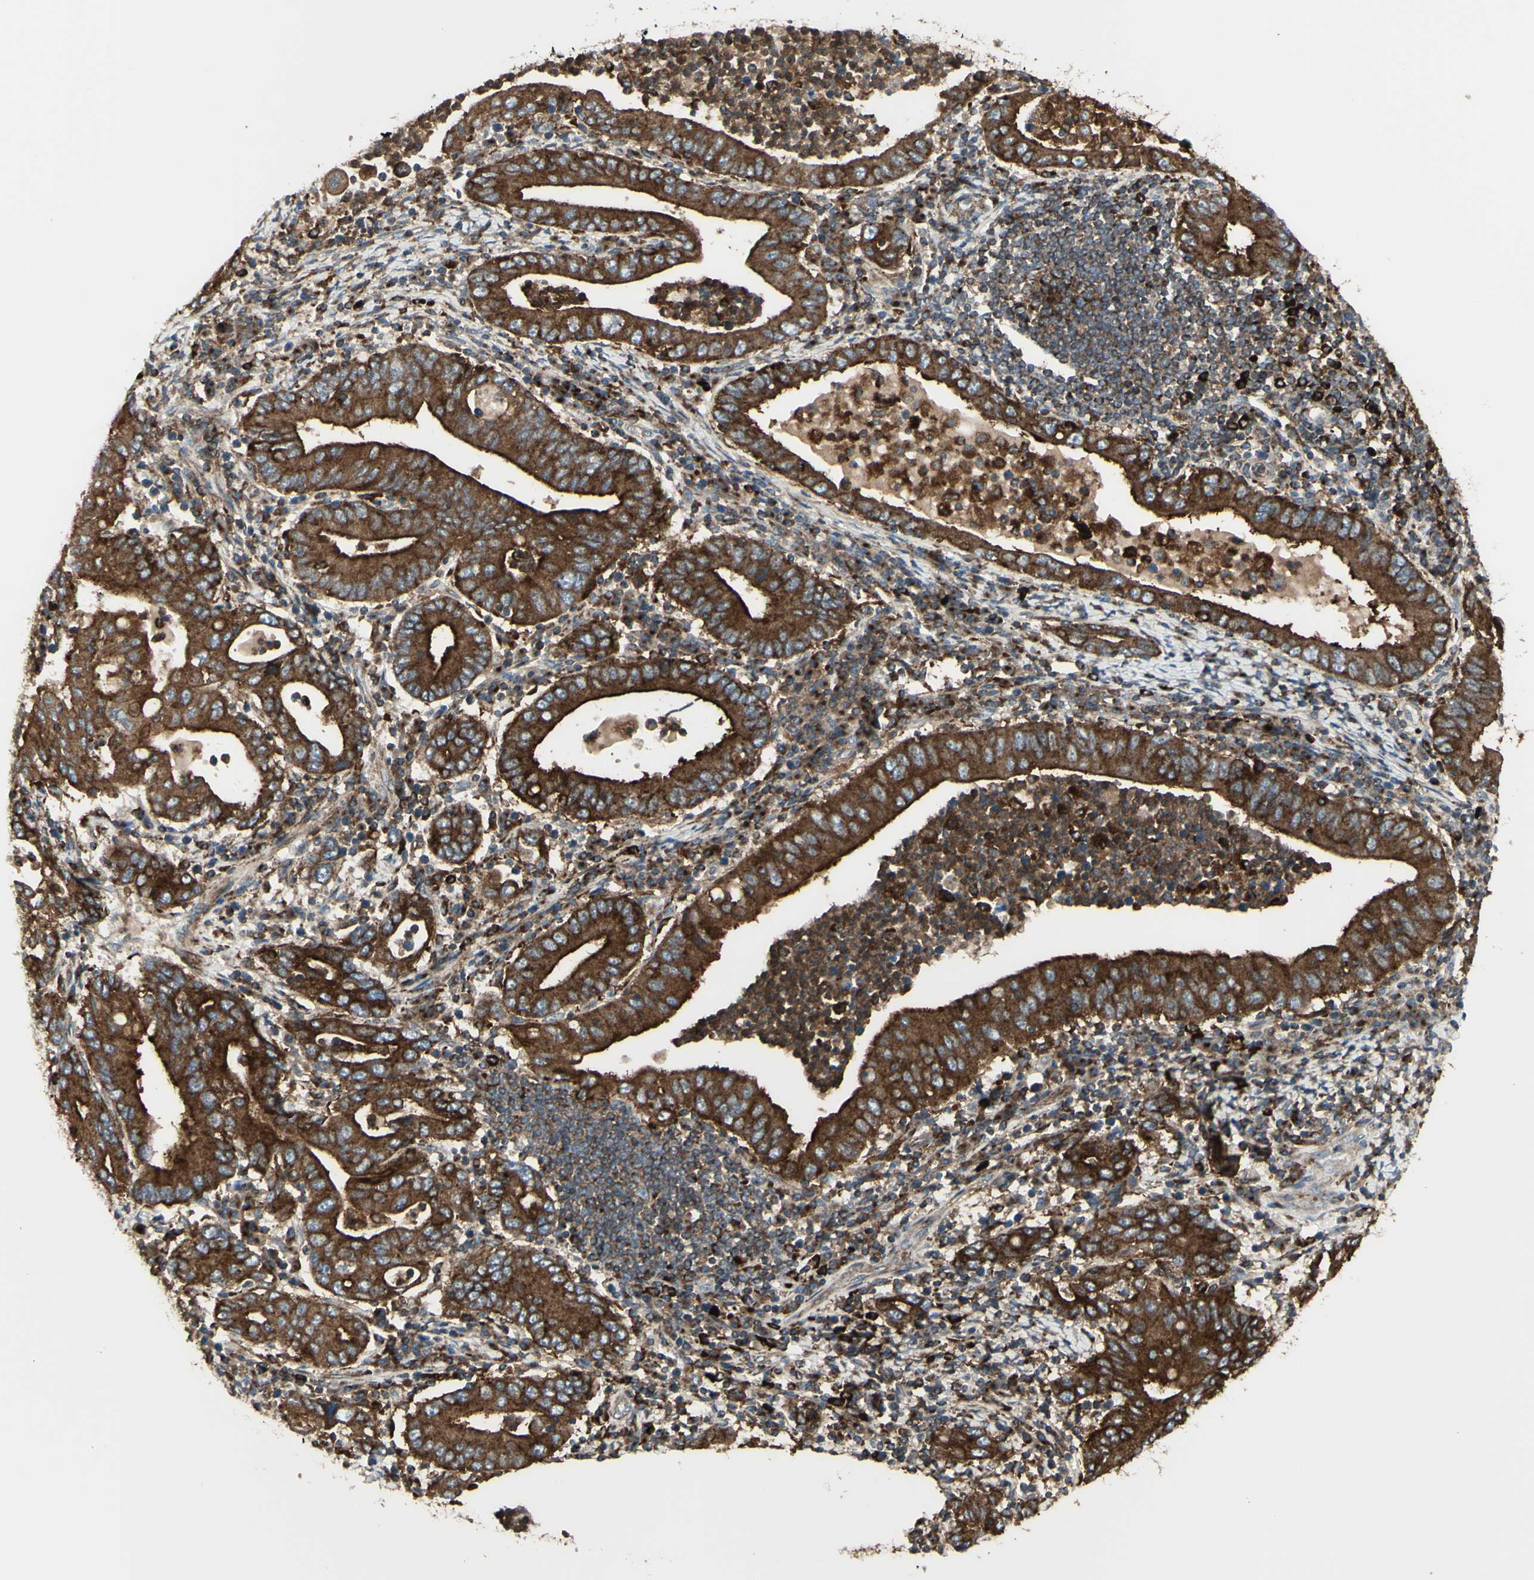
{"staining": {"intensity": "strong", "quantity": ">75%", "location": "cytoplasmic/membranous"}, "tissue": "stomach cancer", "cell_type": "Tumor cells", "image_type": "cancer", "snomed": [{"axis": "morphology", "description": "Normal tissue, NOS"}, {"axis": "morphology", "description": "Adenocarcinoma, NOS"}, {"axis": "topography", "description": "Esophagus"}, {"axis": "topography", "description": "Stomach, upper"}, {"axis": "topography", "description": "Peripheral nerve tissue"}], "caption": "A brown stain highlights strong cytoplasmic/membranous staining of a protein in human stomach cancer (adenocarcinoma) tumor cells. (DAB = brown stain, brightfield microscopy at high magnification).", "gene": "NAPA", "patient": {"sex": "male", "age": 62}}